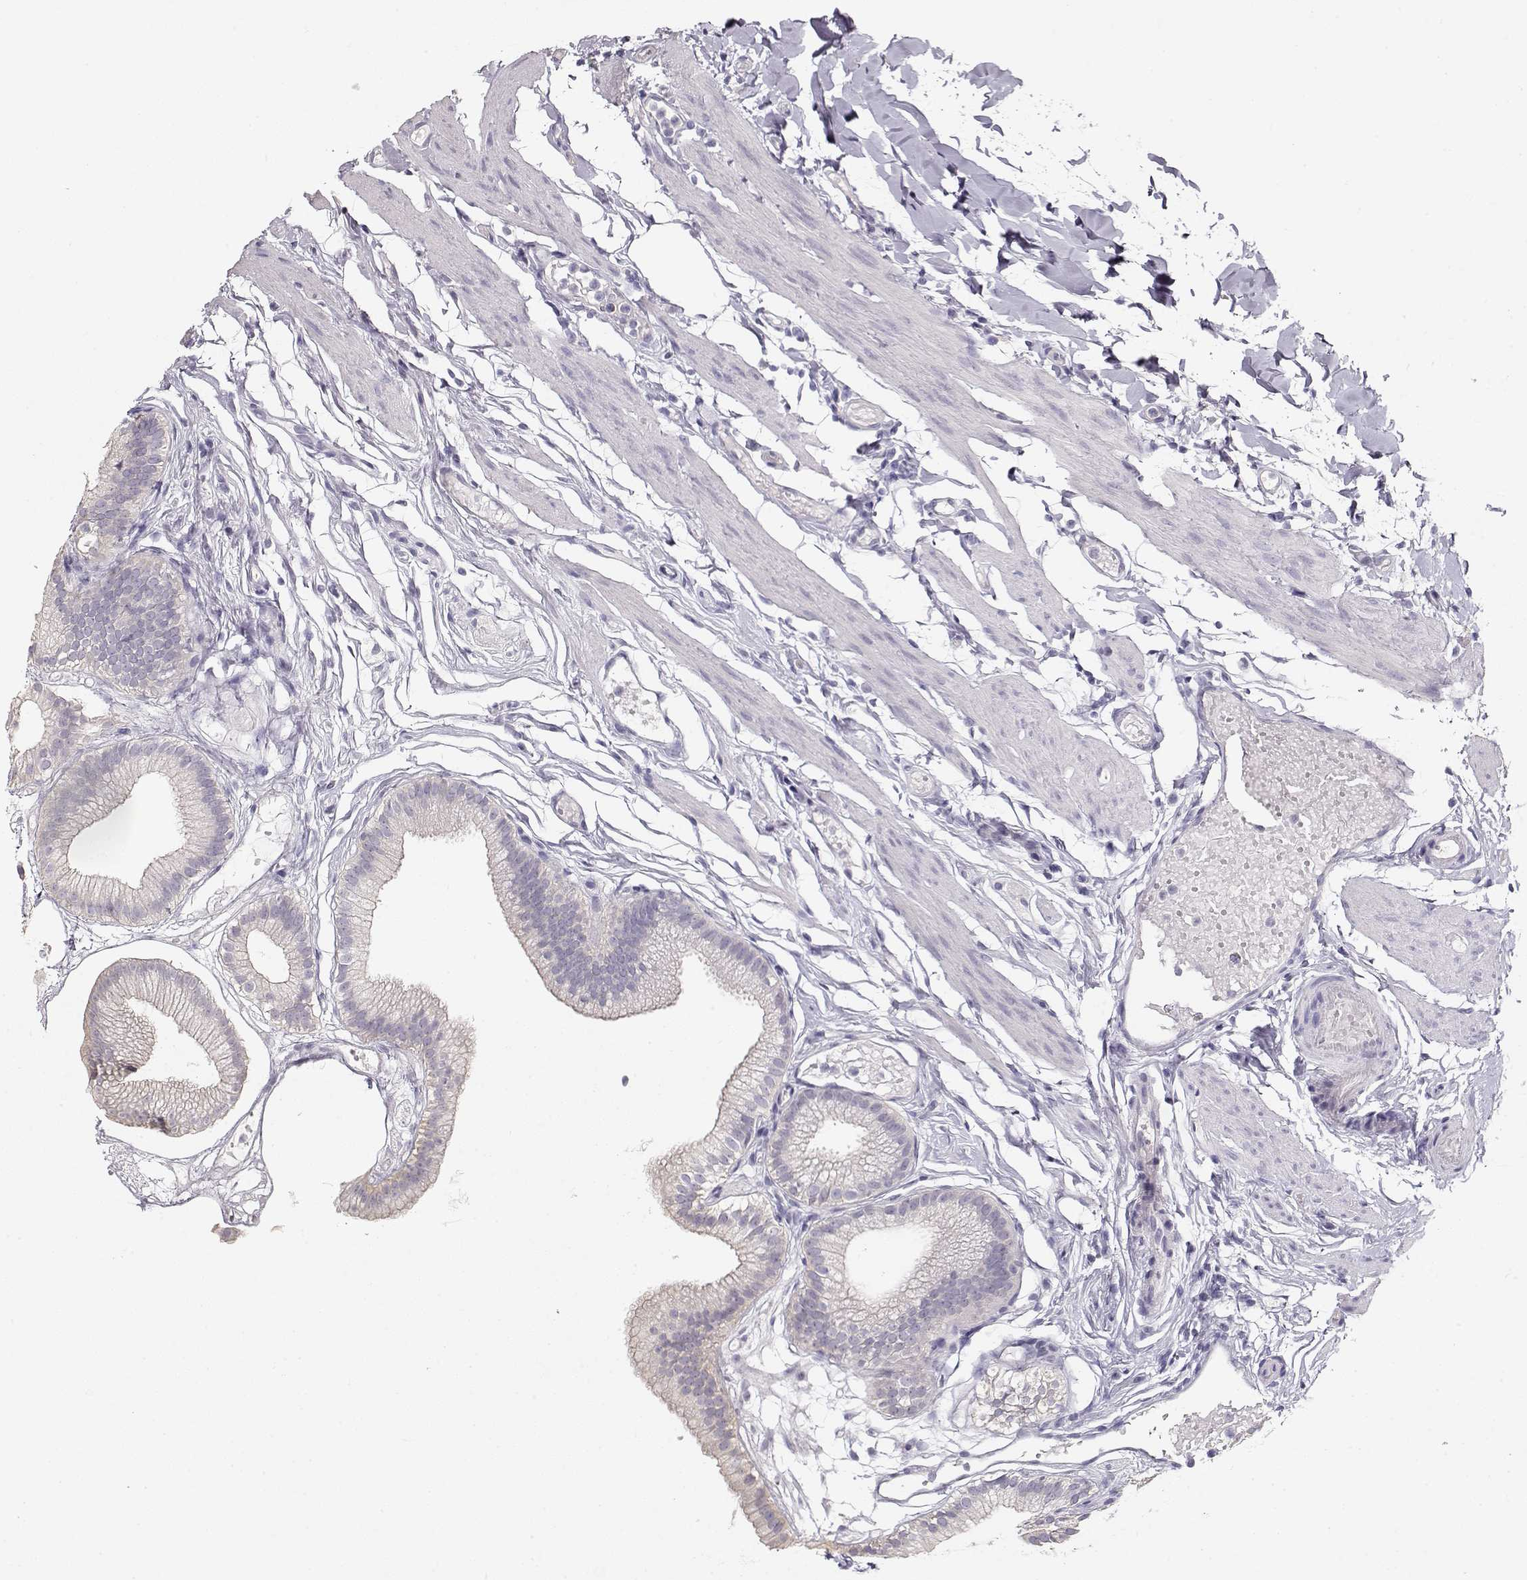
{"staining": {"intensity": "negative", "quantity": "none", "location": "none"}, "tissue": "gallbladder", "cell_type": "Glandular cells", "image_type": "normal", "snomed": [{"axis": "morphology", "description": "Normal tissue, NOS"}, {"axis": "topography", "description": "Gallbladder"}], "caption": "Human gallbladder stained for a protein using IHC reveals no positivity in glandular cells.", "gene": "GLIPR1L2", "patient": {"sex": "female", "age": 45}}